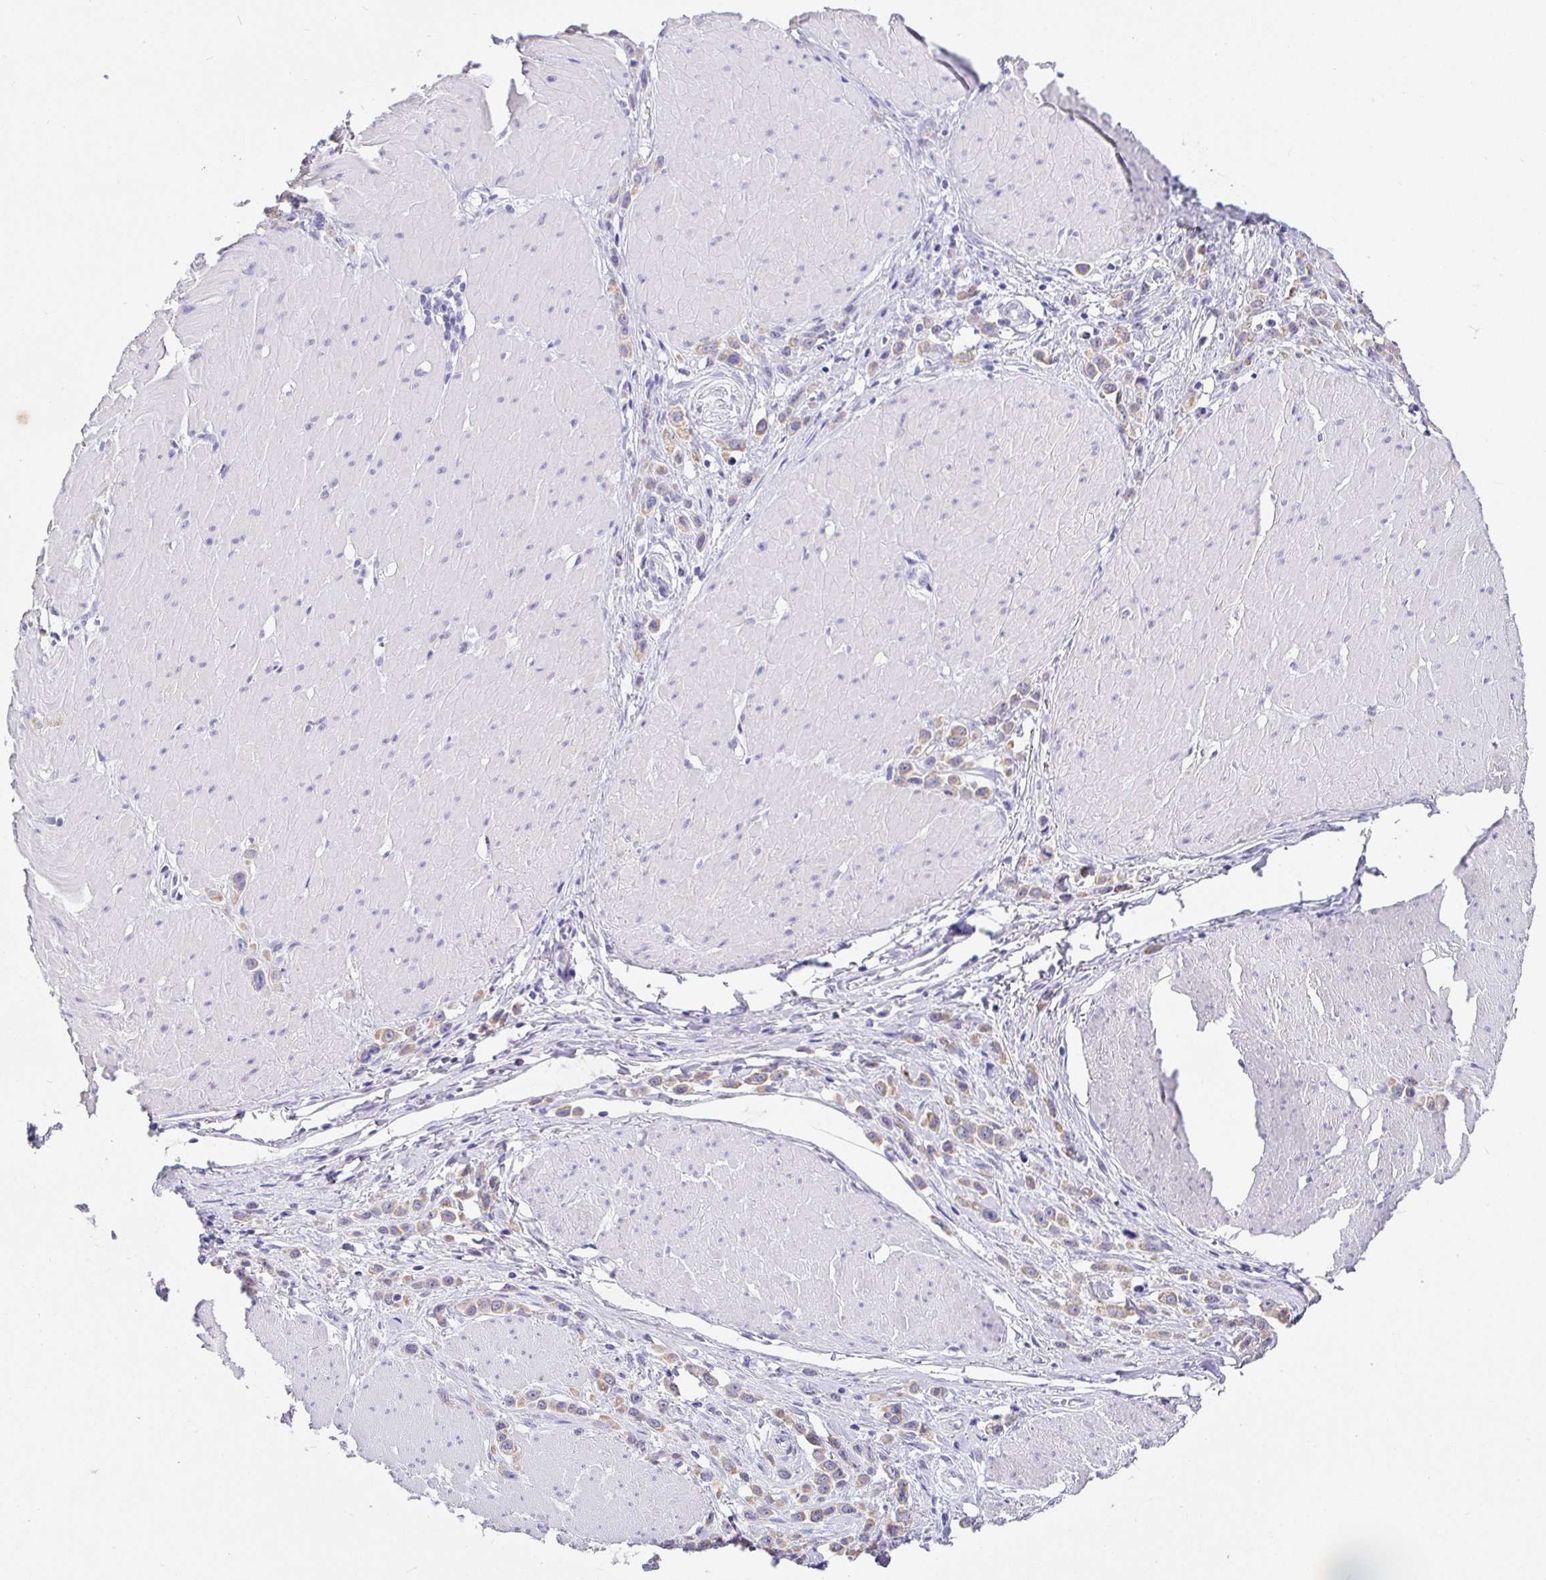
{"staining": {"intensity": "weak", "quantity": ">75%", "location": "cytoplasmic/membranous"}, "tissue": "stomach cancer", "cell_type": "Tumor cells", "image_type": "cancer", "snomed": [{"axis": "morphology", "description": "Adenocarcinoma, NOS"}, {"axis": "topography", "description": "Stomach"}], "caption": "The image exhibits staining of adenocarcinoma (stomach), revealing weak cytoplasmic/membranous protein positivity (brown color) within tumor cells.", "gene": "EZHIP", "patient": {"sex": "male", "age": 47}}